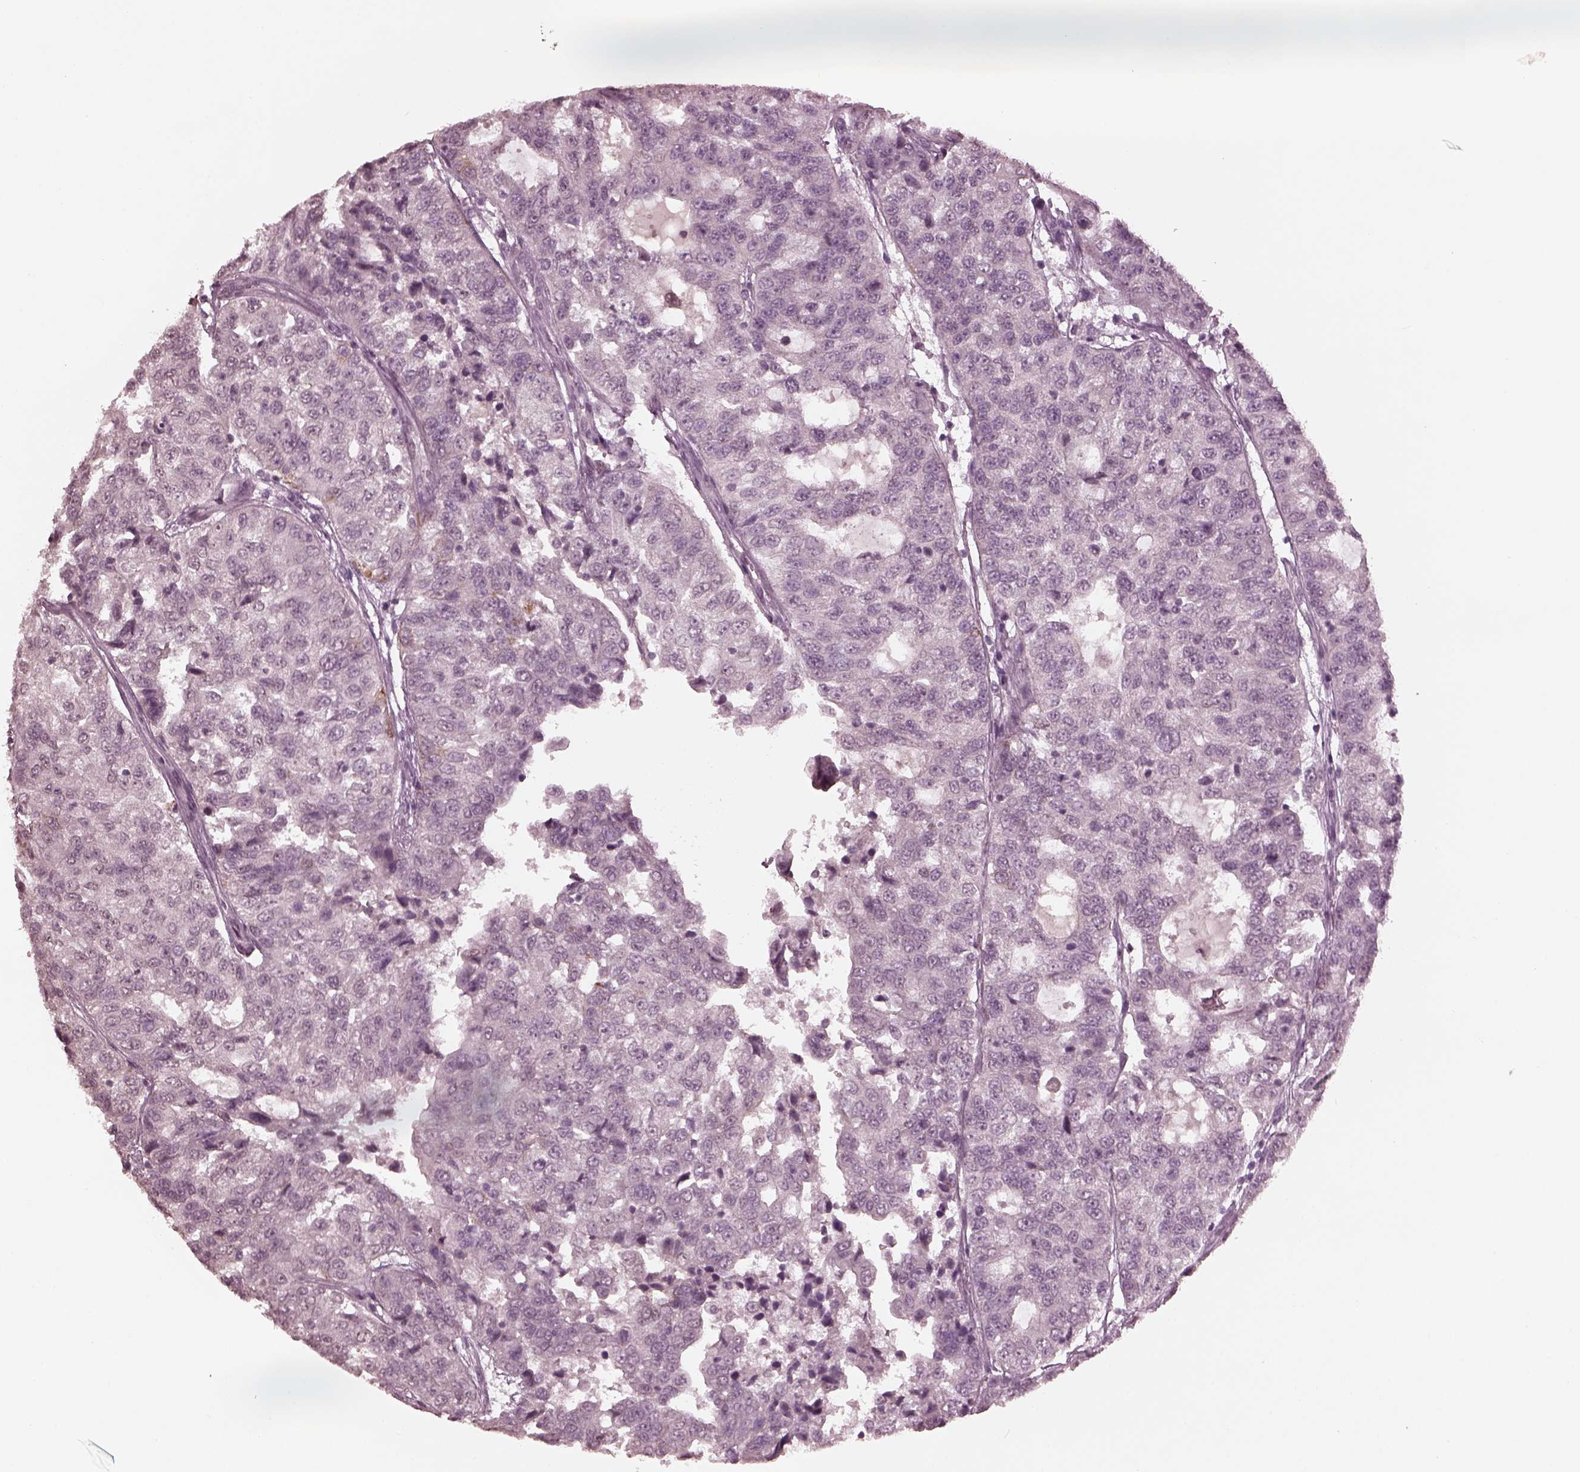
{"staining": {"intensity": "strong", "quantity": "<25%", "location": "cytoplasmic/membranous"}, "tissue": "urothelial cancer", "cell_type": "Tumor cells", "image_type": "cancer", "snomed": [{"axis": "morphology", "description": "Urothelial carcinoma, NOS"}, {"axis": "morphology", "description": "Urothelial carcinoma, High grade"}, {"axis": "topography", "description": "Urinary bladder"}], "caption": "Urothelial cancer tissue demonstrates strong cytoplasmic/membranous expression in about <25% of tumor cells, visualized by immunohistochemistry.", "gene": "KRT79", "patient": {"sex": "female", "age": 73}}